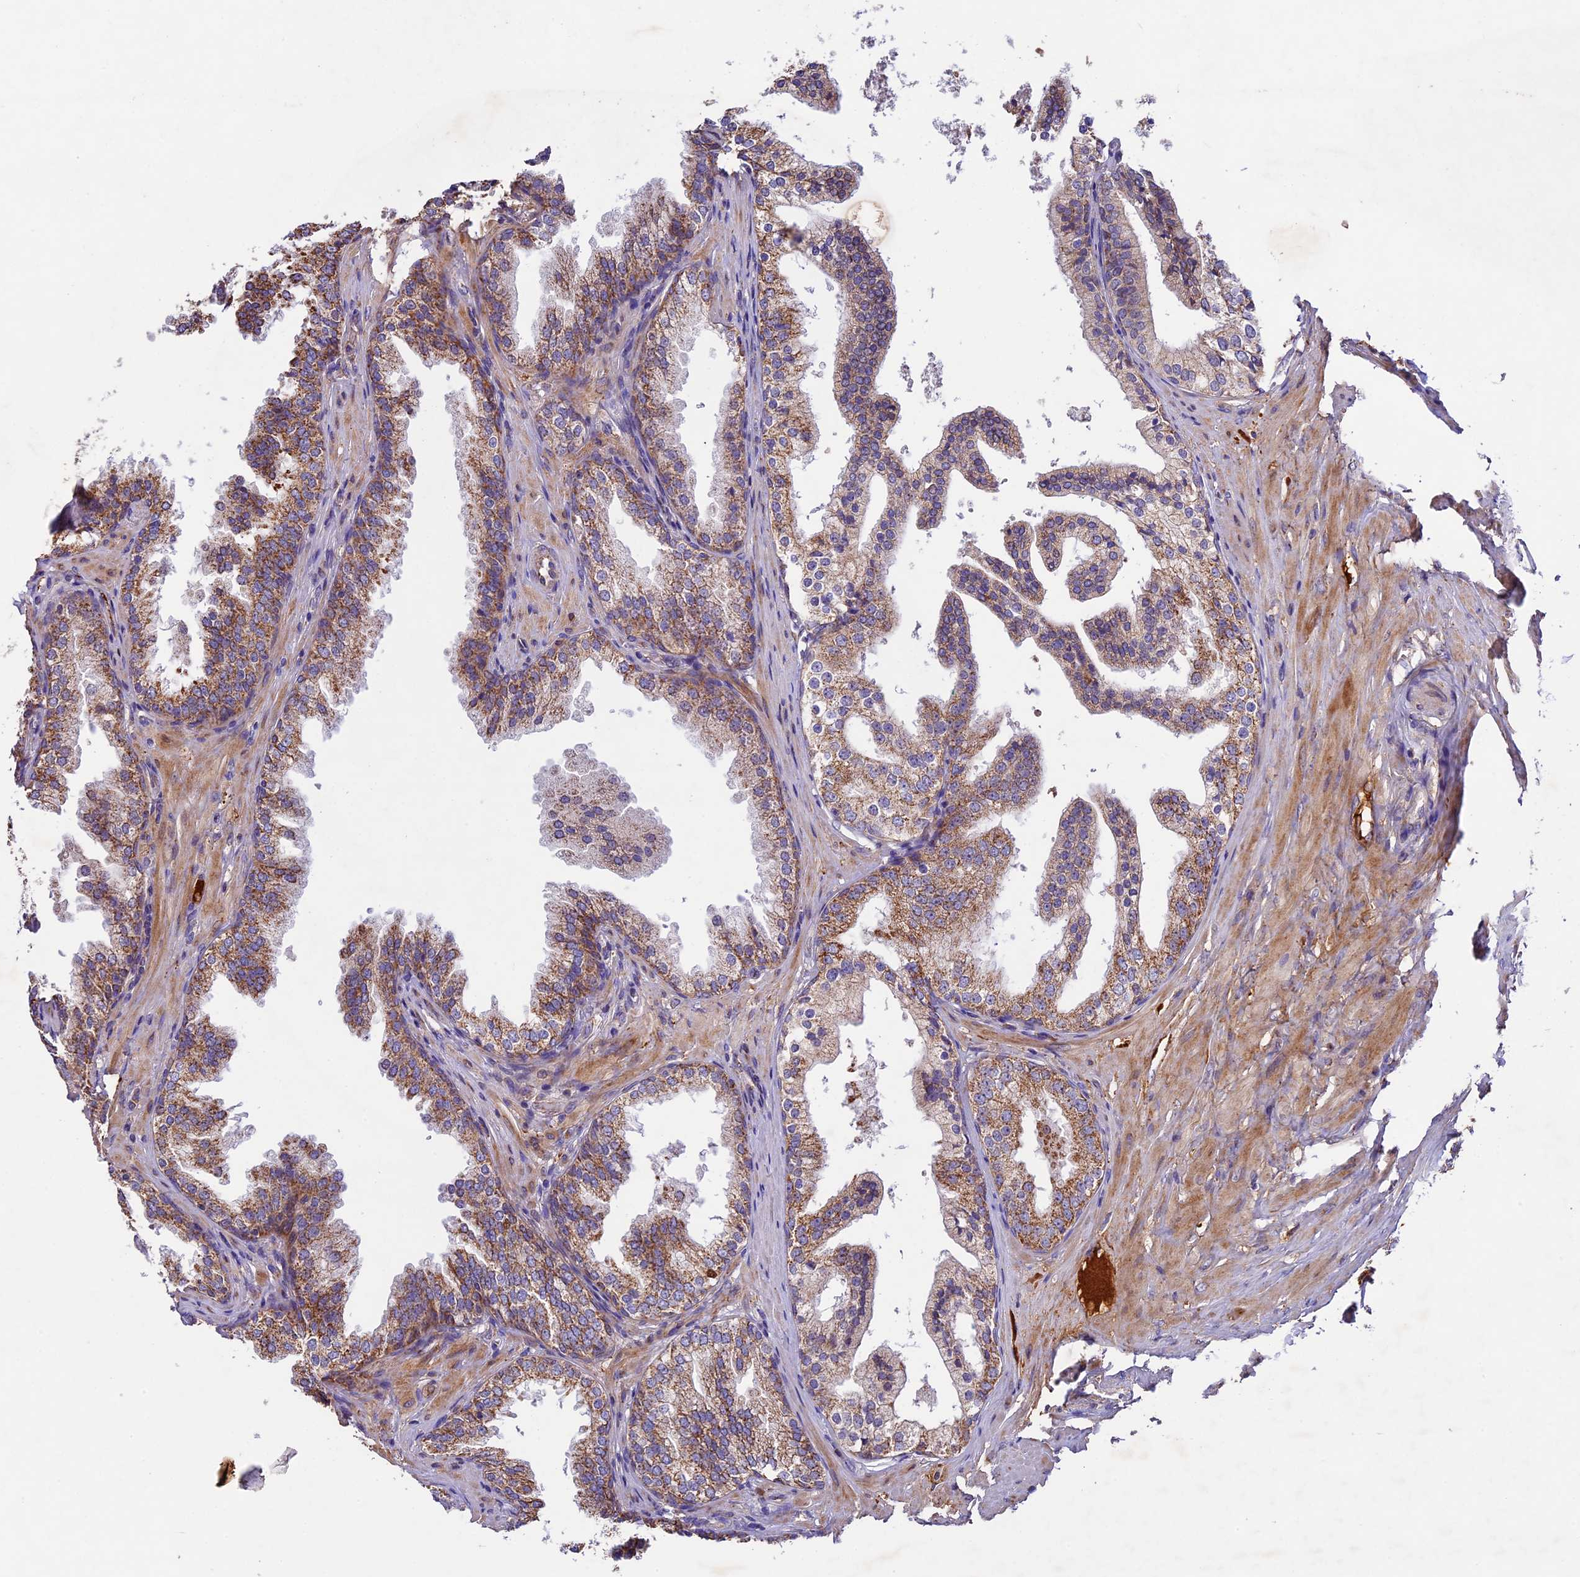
{"staining": {"intensity": "moderate", "quantity": ">75%", "location": "cytoplasmic/membranous"}, "tissue": "prostate", "cell_type": "Glandular cells", "image_type": "normal", "snomed": [{"axis": "morphology", "description": "Normal tissue, NOS"}, {"axis": "topography", "description": "Prostate"}], "caption": "Prostate stained for a protein (brown) shows moderate cytoplasmic/membranous positive positivity in about >75% of glandular cells.", "gene": "OCEL1", "patient": {"sex": "male", "age": 60}}